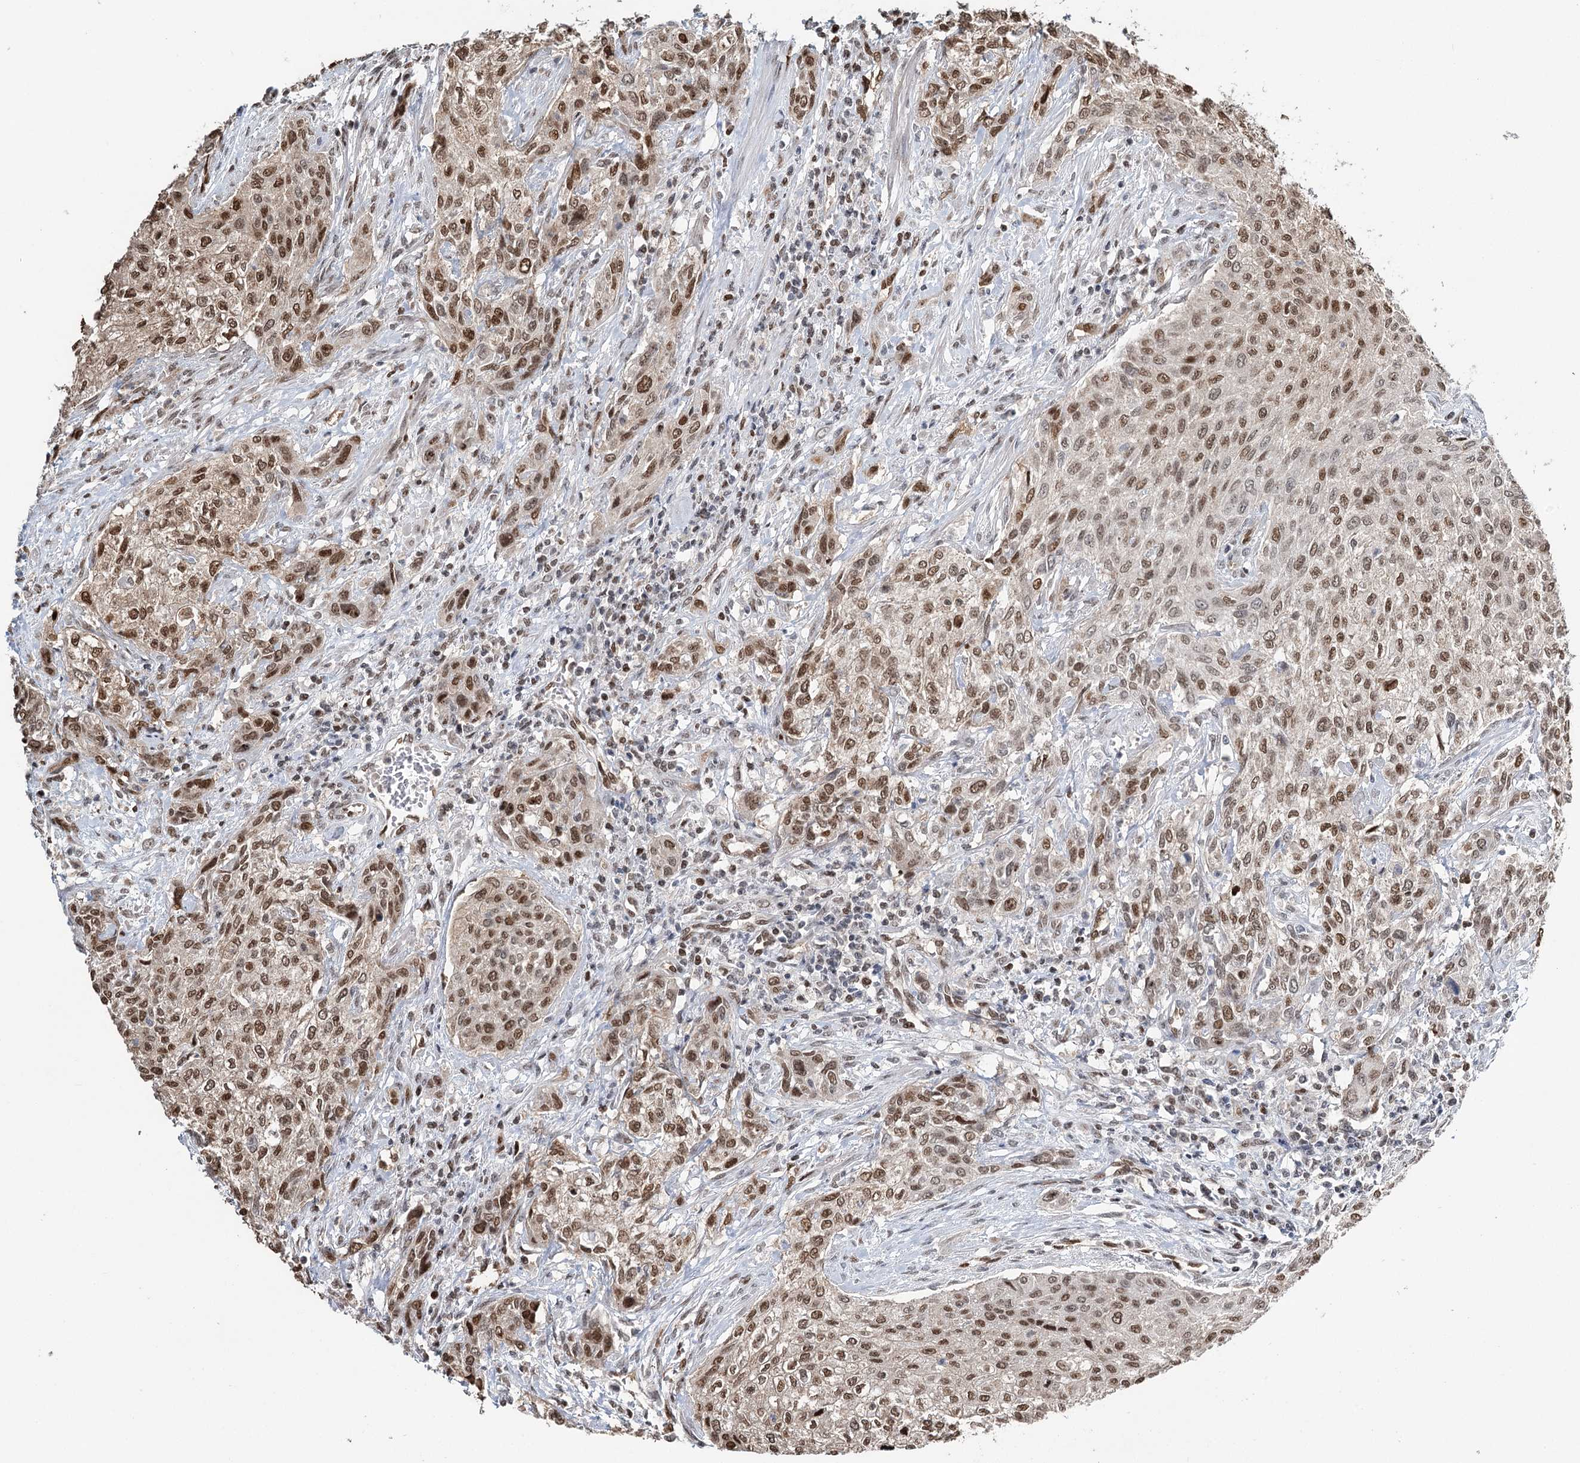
{"staining": {"intensity": "moderate", "quantity": ">75%", "location": "nuclear"}, "tissue": "urothelial cancer", "cell_type": "Tumor cells", "image_type": "cancer", "snomed": [{"axis": "morphology", "description": "Normal tissue, NOS"}, {"axis": "morphology", "description": "Urothelial carcinoma, NOS"}, {"axis": "topography", "description": "Urinary bladder"}, {"axis": "topography", "description": "Peripheral nerve tissue"}], "caption": "The micrograph reveals staining of urothelial cancer, revealing moderate nuclear protein positivity (brown color) within tumor cells.", "gene": "RPS27A", "patient": {"sex": "male", "age": 35}}